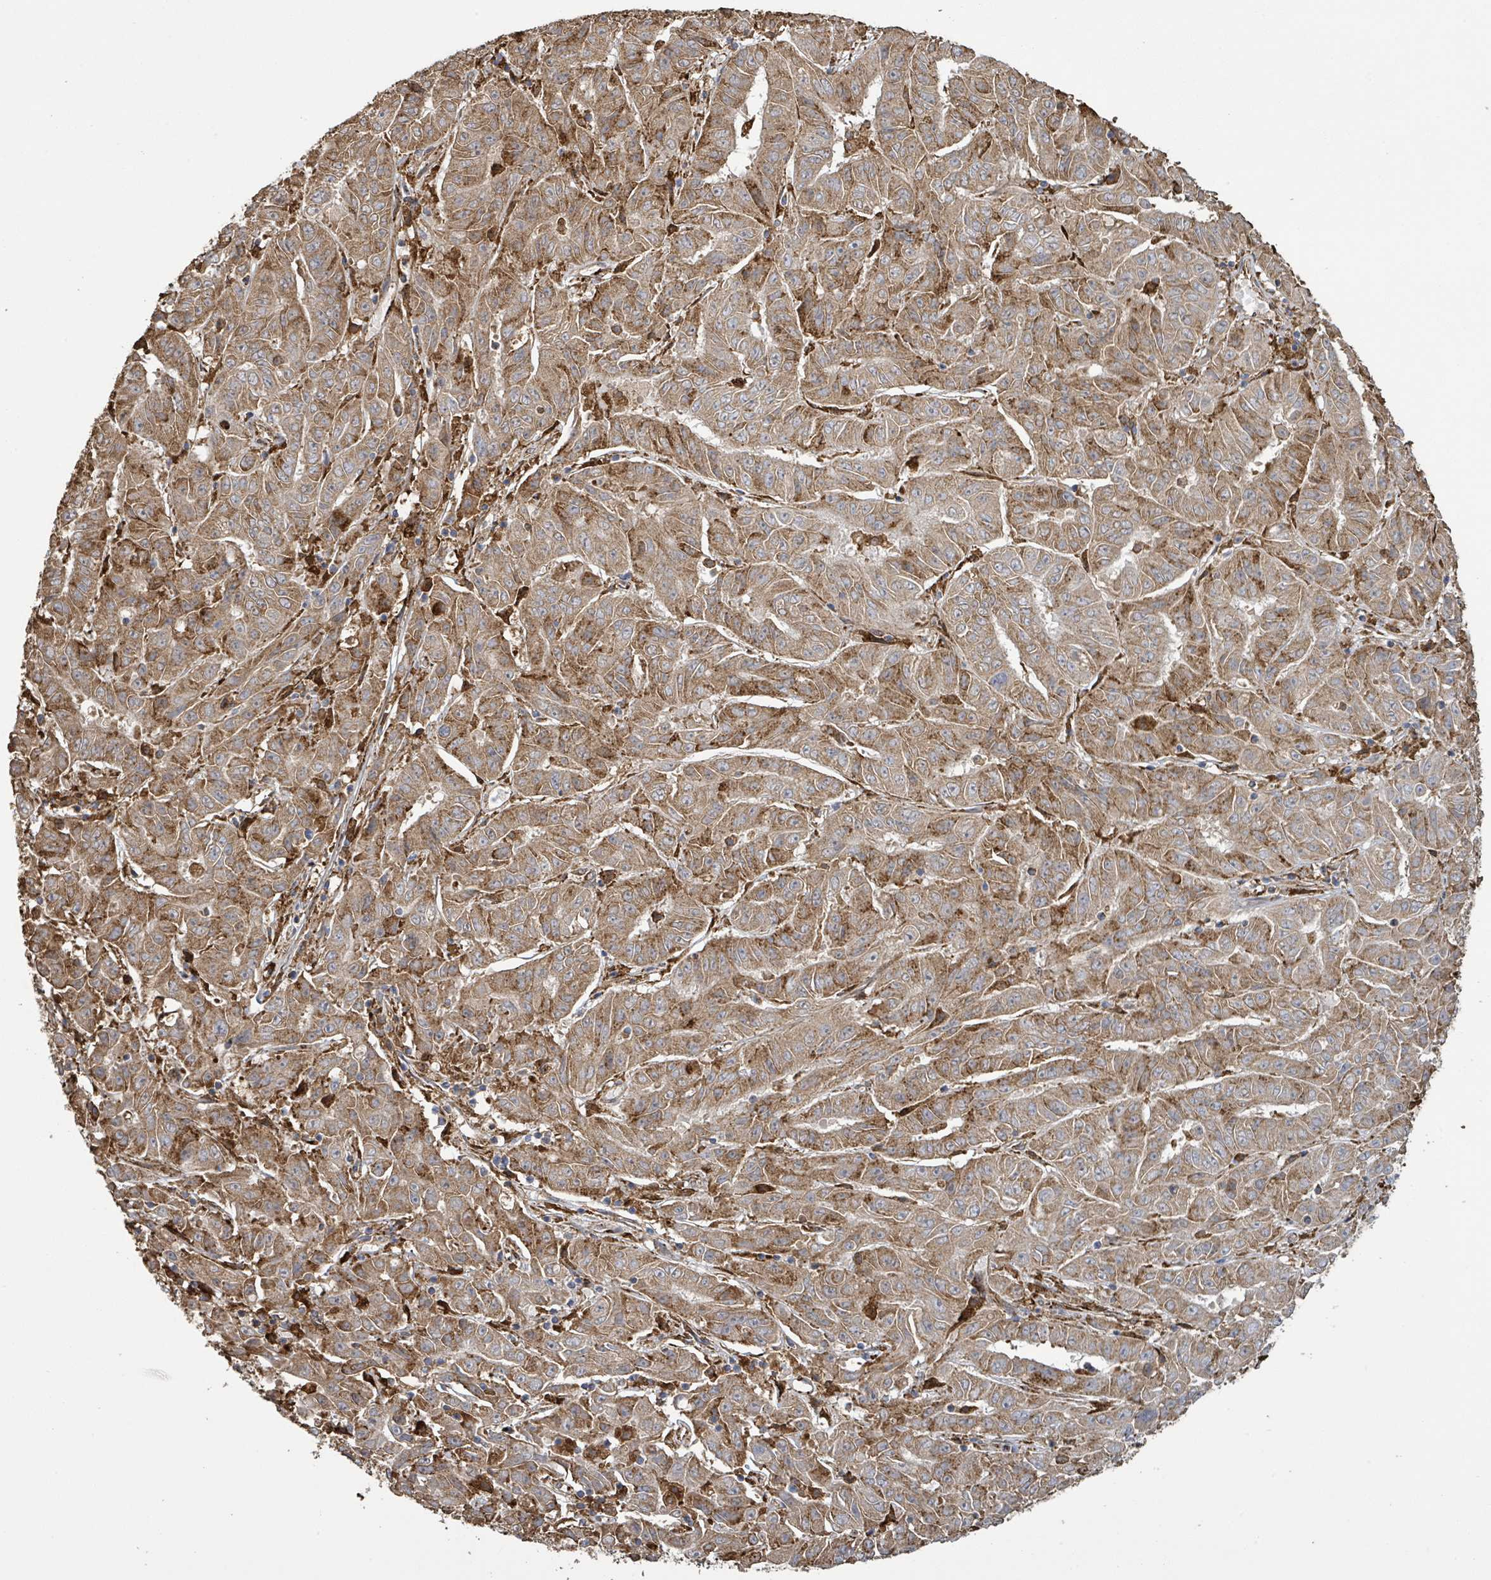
{"staining": {"intensity": "moderate", "quantity": ">75%", "location": "cytoplasmic/membranous"}, "tissue": "pancreatic cancer", "cell_type": "Tumor cells", "image_type": "cancer", "snomed": [{"axis": "morphology", "description": "Adenocarcinoma, NOS"}, {"axis": "topography", "description": "Pancreas"}], "caption": "Immunohistochemistry (IHC) (DAB) staining of pancreatic cancer demonstrates moderate cytoplasmic/membranous protein staining in about >75% of tumor cells.", "gene": "ARPIN", "patient": {"sex": "male", "age": 63}}